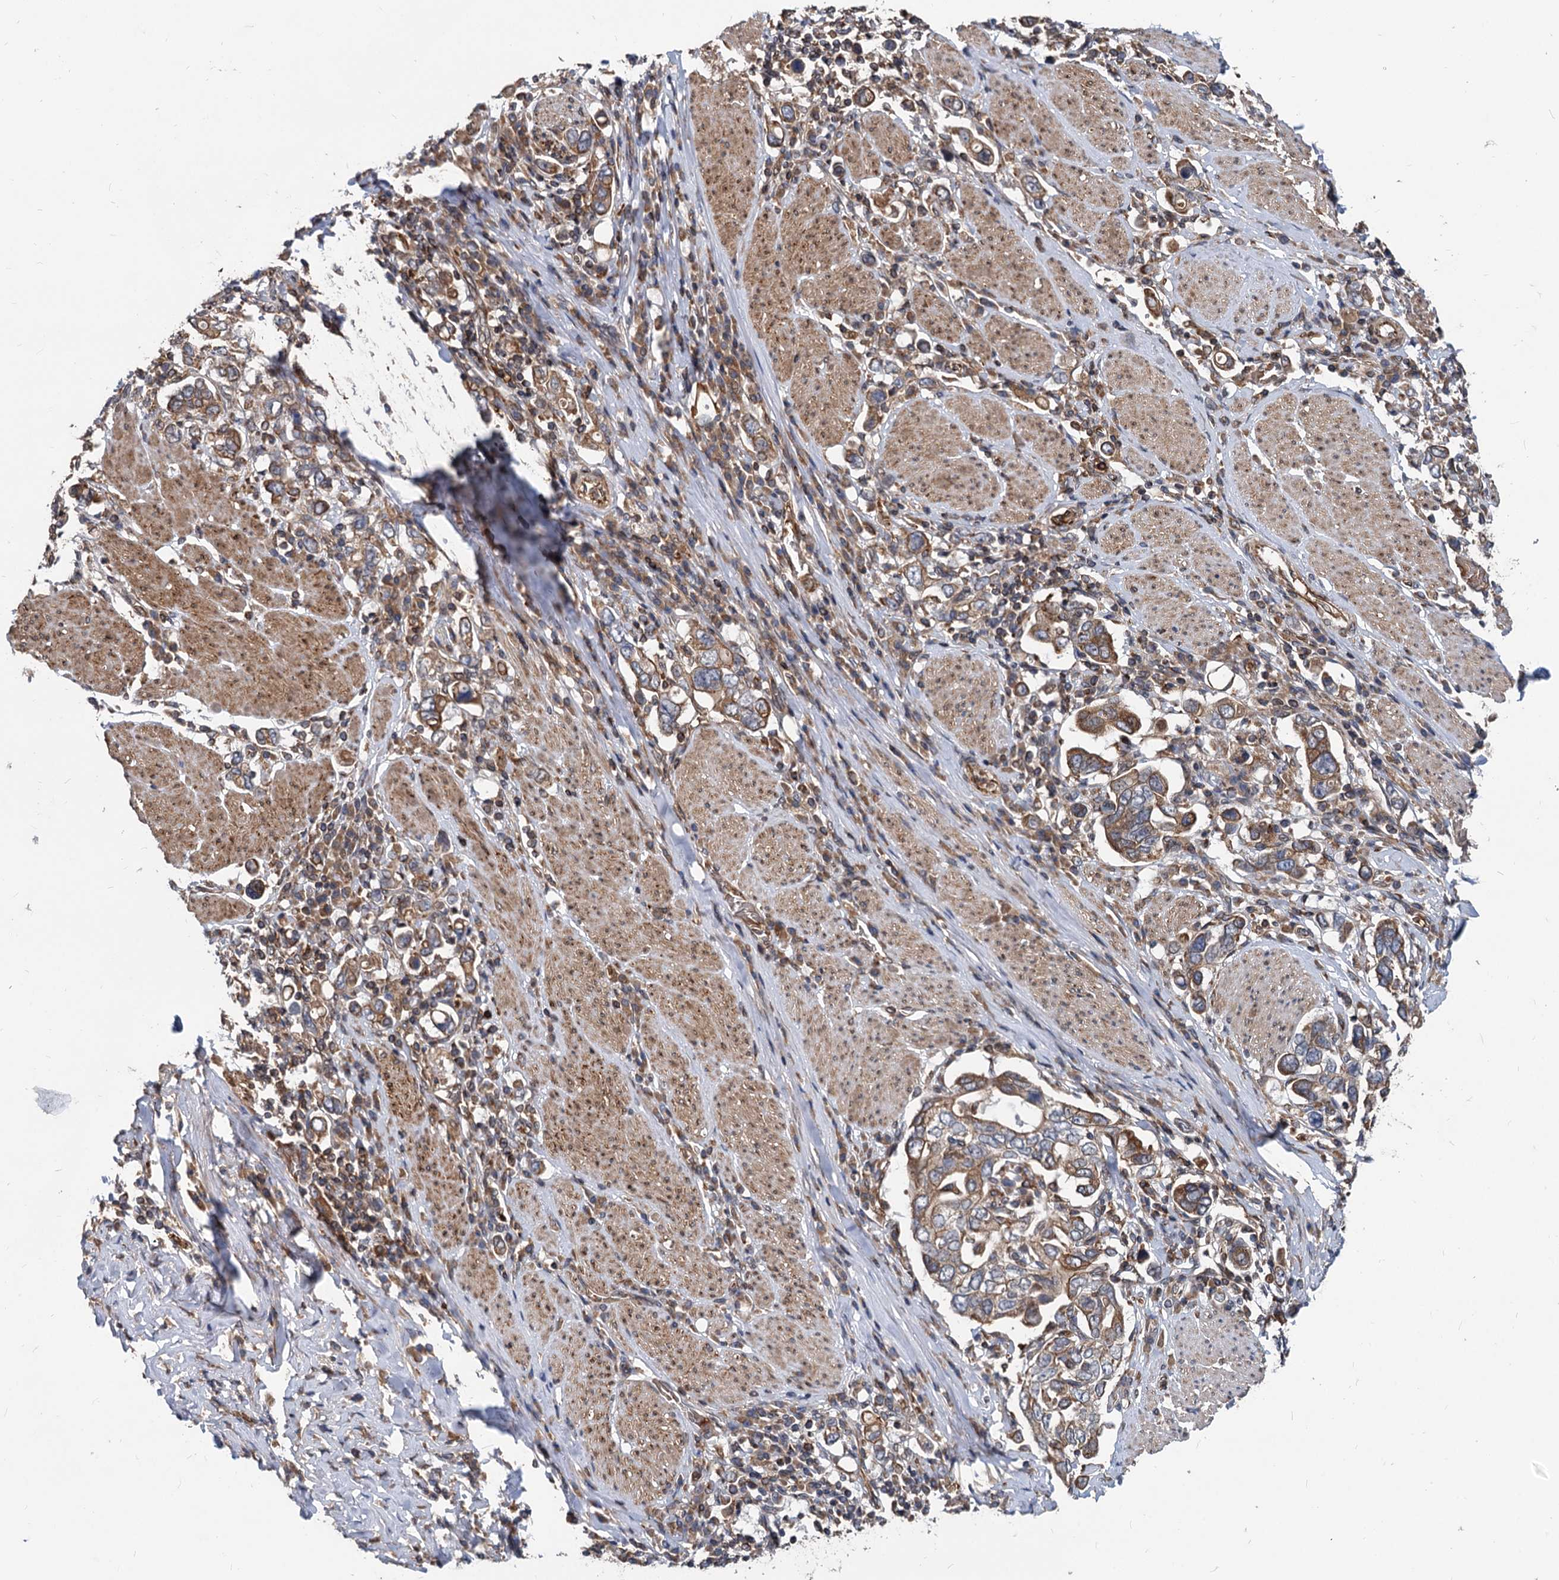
{"staining": {"intensity": "strong", "quantity": ">75%", "location": "cytoplasmic/membranous"}, "tissue": "stomach cancer", "cell_type": "Tumor cells", "image_type": "cancer", "snomed": [{"axis": "morphology", "description": "Adenocarcinoma, NOS"}, {"axis": "topography", "description": "Stomach, upper"}], "caption": "Stomach cancer (adenocarcinoma) was stained to show a protein in brown. There is high levels of strong cytoplasmic/membranous staining in about >75% of tumor cells.", "gene": "STIM1", "patient": {"sex": "male", "age": 62}}